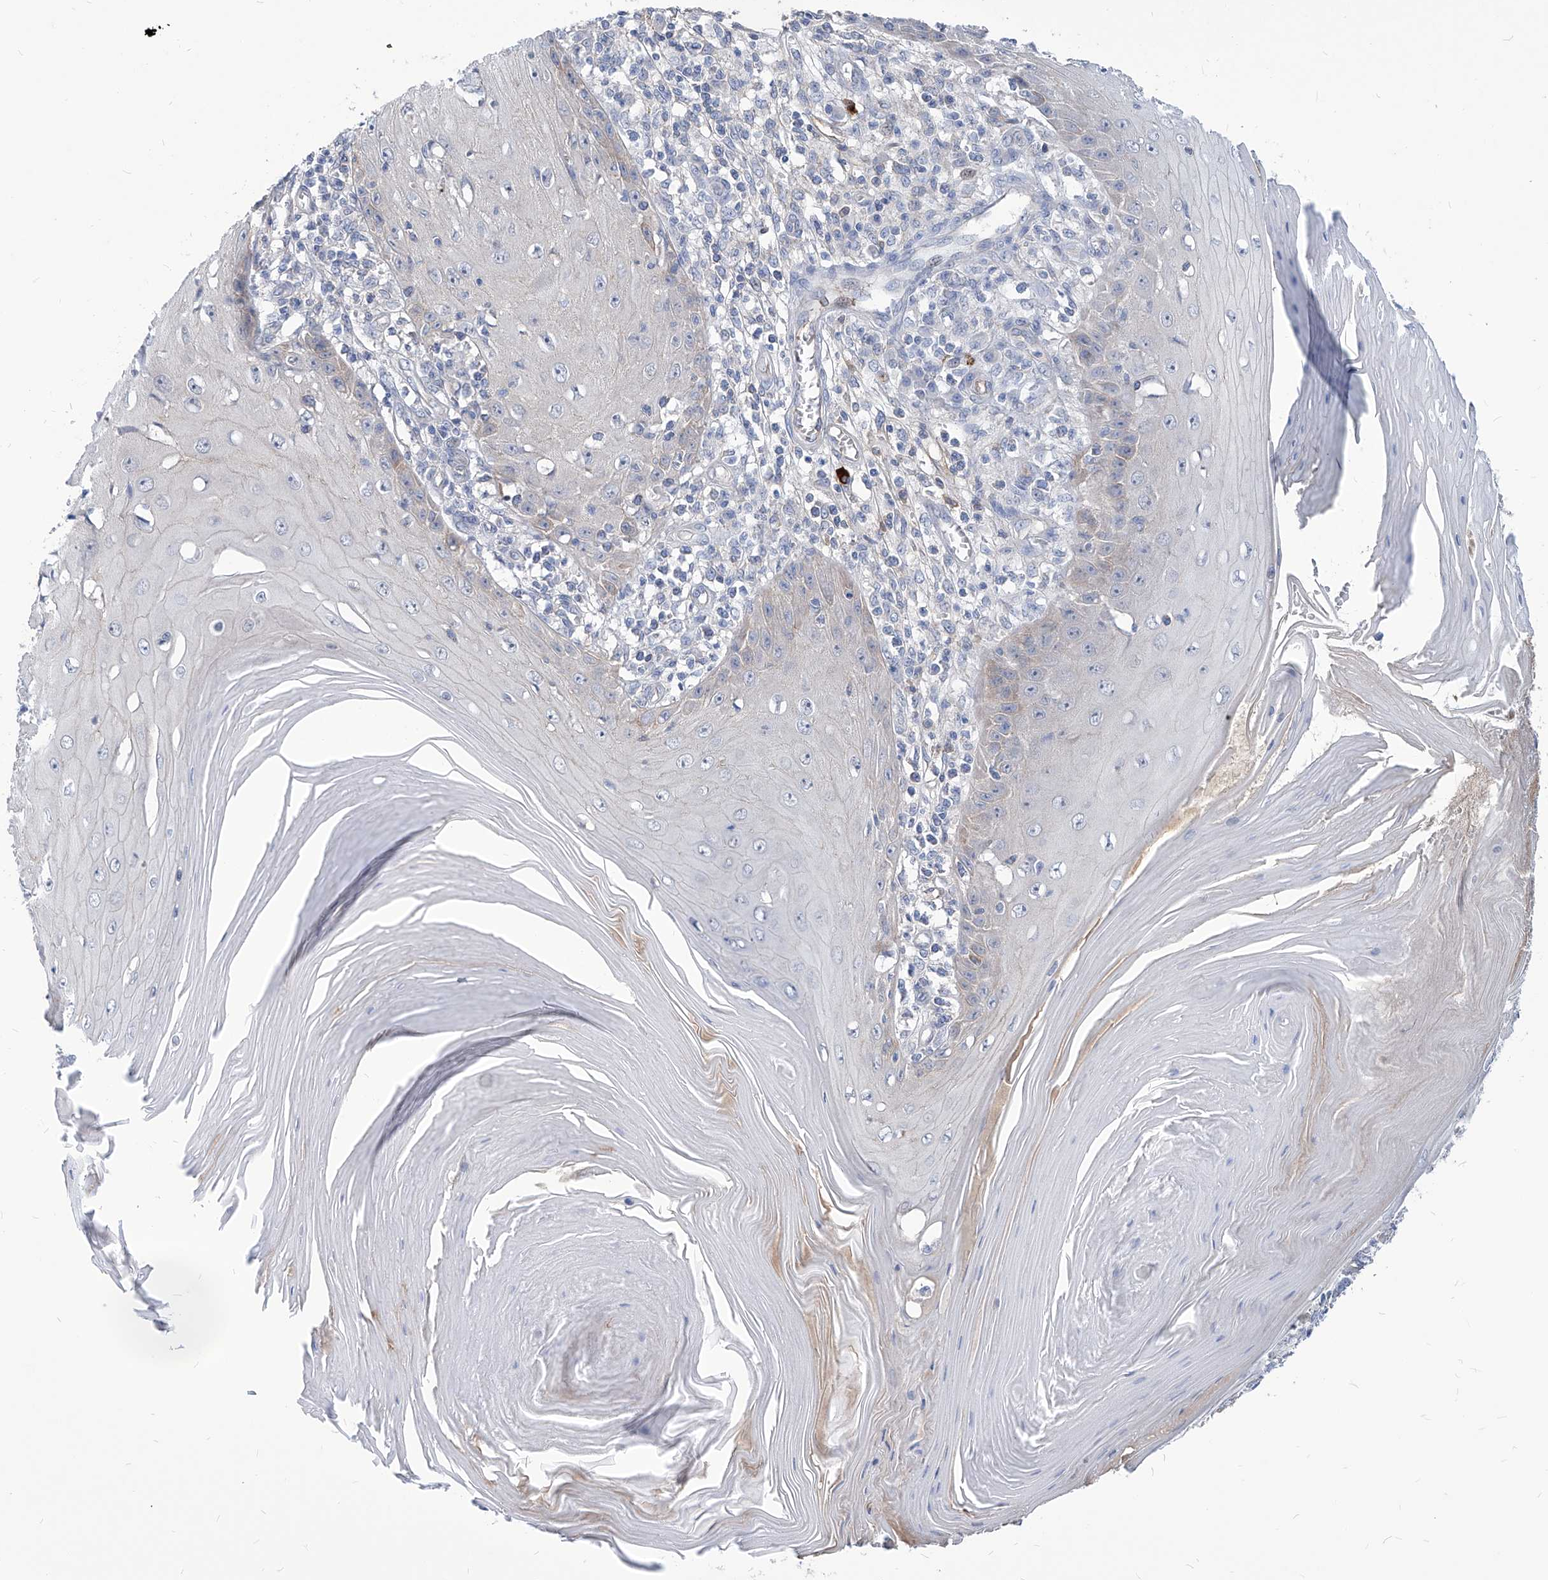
{"staining": {"intensity": "negative", "quantity": "none", "location": "none"}, "tissue": "skin cancer", "cell_type": "Tumor cells", "image_type": "cancer", "snomed": [{"axis": "morphology", "description": "Squamous cell carcinoma, NOS"}, {"axis": "topography", "description": "Skin"}], "caption": "Micrograph shows no protein positivity in tumor cells of skin squamous cell carcinoma tissue. (Brightfield microscopy of DAB IHC at high magnification).", "gene": "AKAP10", "patient": {"sex": "female", "age": 73}}